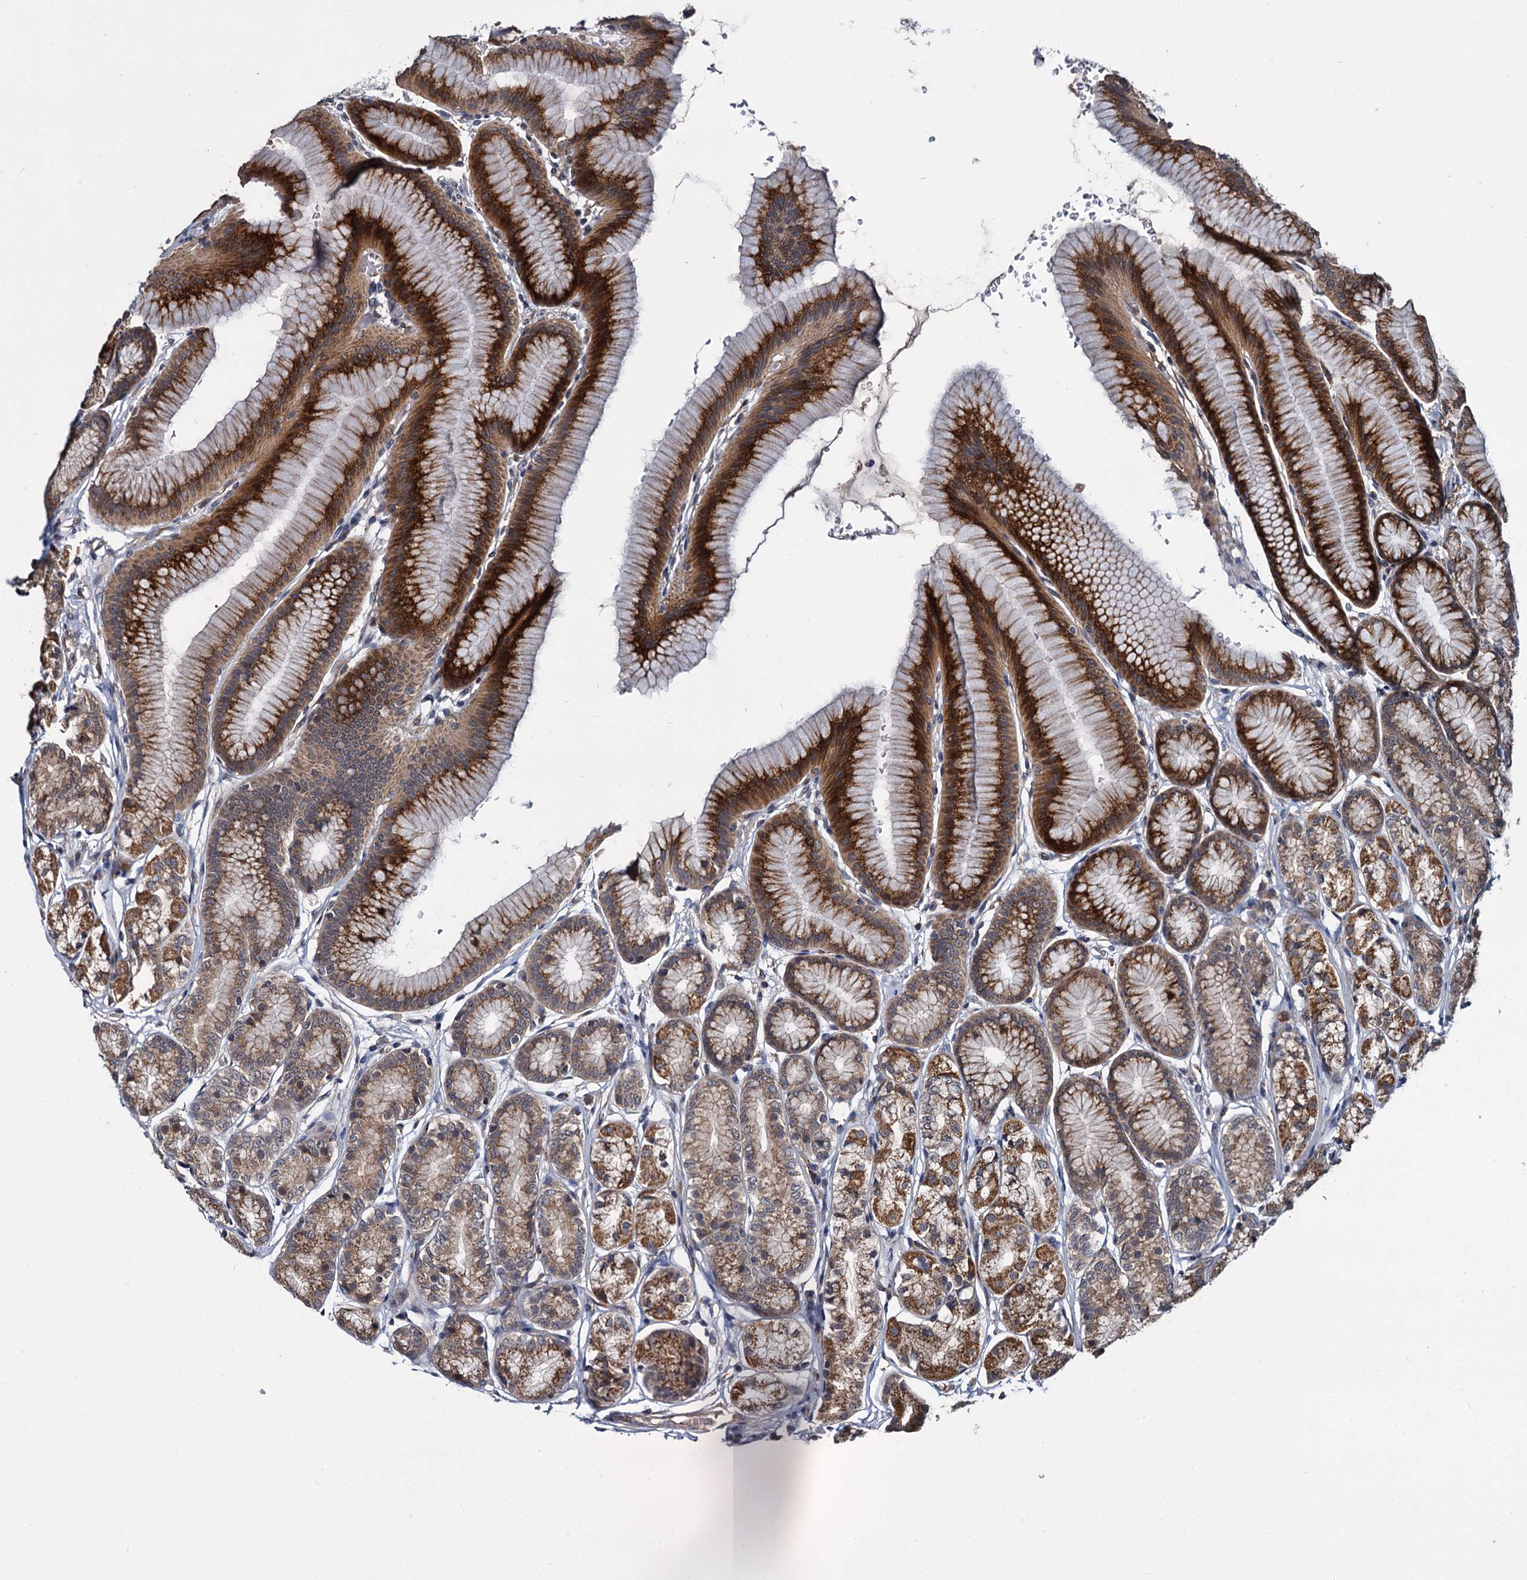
{"staining": {"intensity": "strong", "quantity": ">75%", "location": "cytoplasmic/membranous"}, "tissue": "stomach", "cell_type": "Glandular cells", "image_type": "normal", "snomed": [{"axis": "morphology", "description": "Normal tissue, NOS"}, {"axis": "morphology", "description": "Adenocarcinoma, NOS"}, {"axis": "morphology", "description": "Adenocarcinoma, High grade"}, {"axis": "topography", "description": "Stomach, upper"}, {"axis": "topography", "description": "Stomach"}], "caption": "A photomicrograph showing strong cytoplasmic/membranous expression in approximately >75% of glandular cells in normal stomach, as visualized by brown immunohistochemical staining.", "gene": "ARHGAP42", "patient": {"sex": "female", "age": 65}}